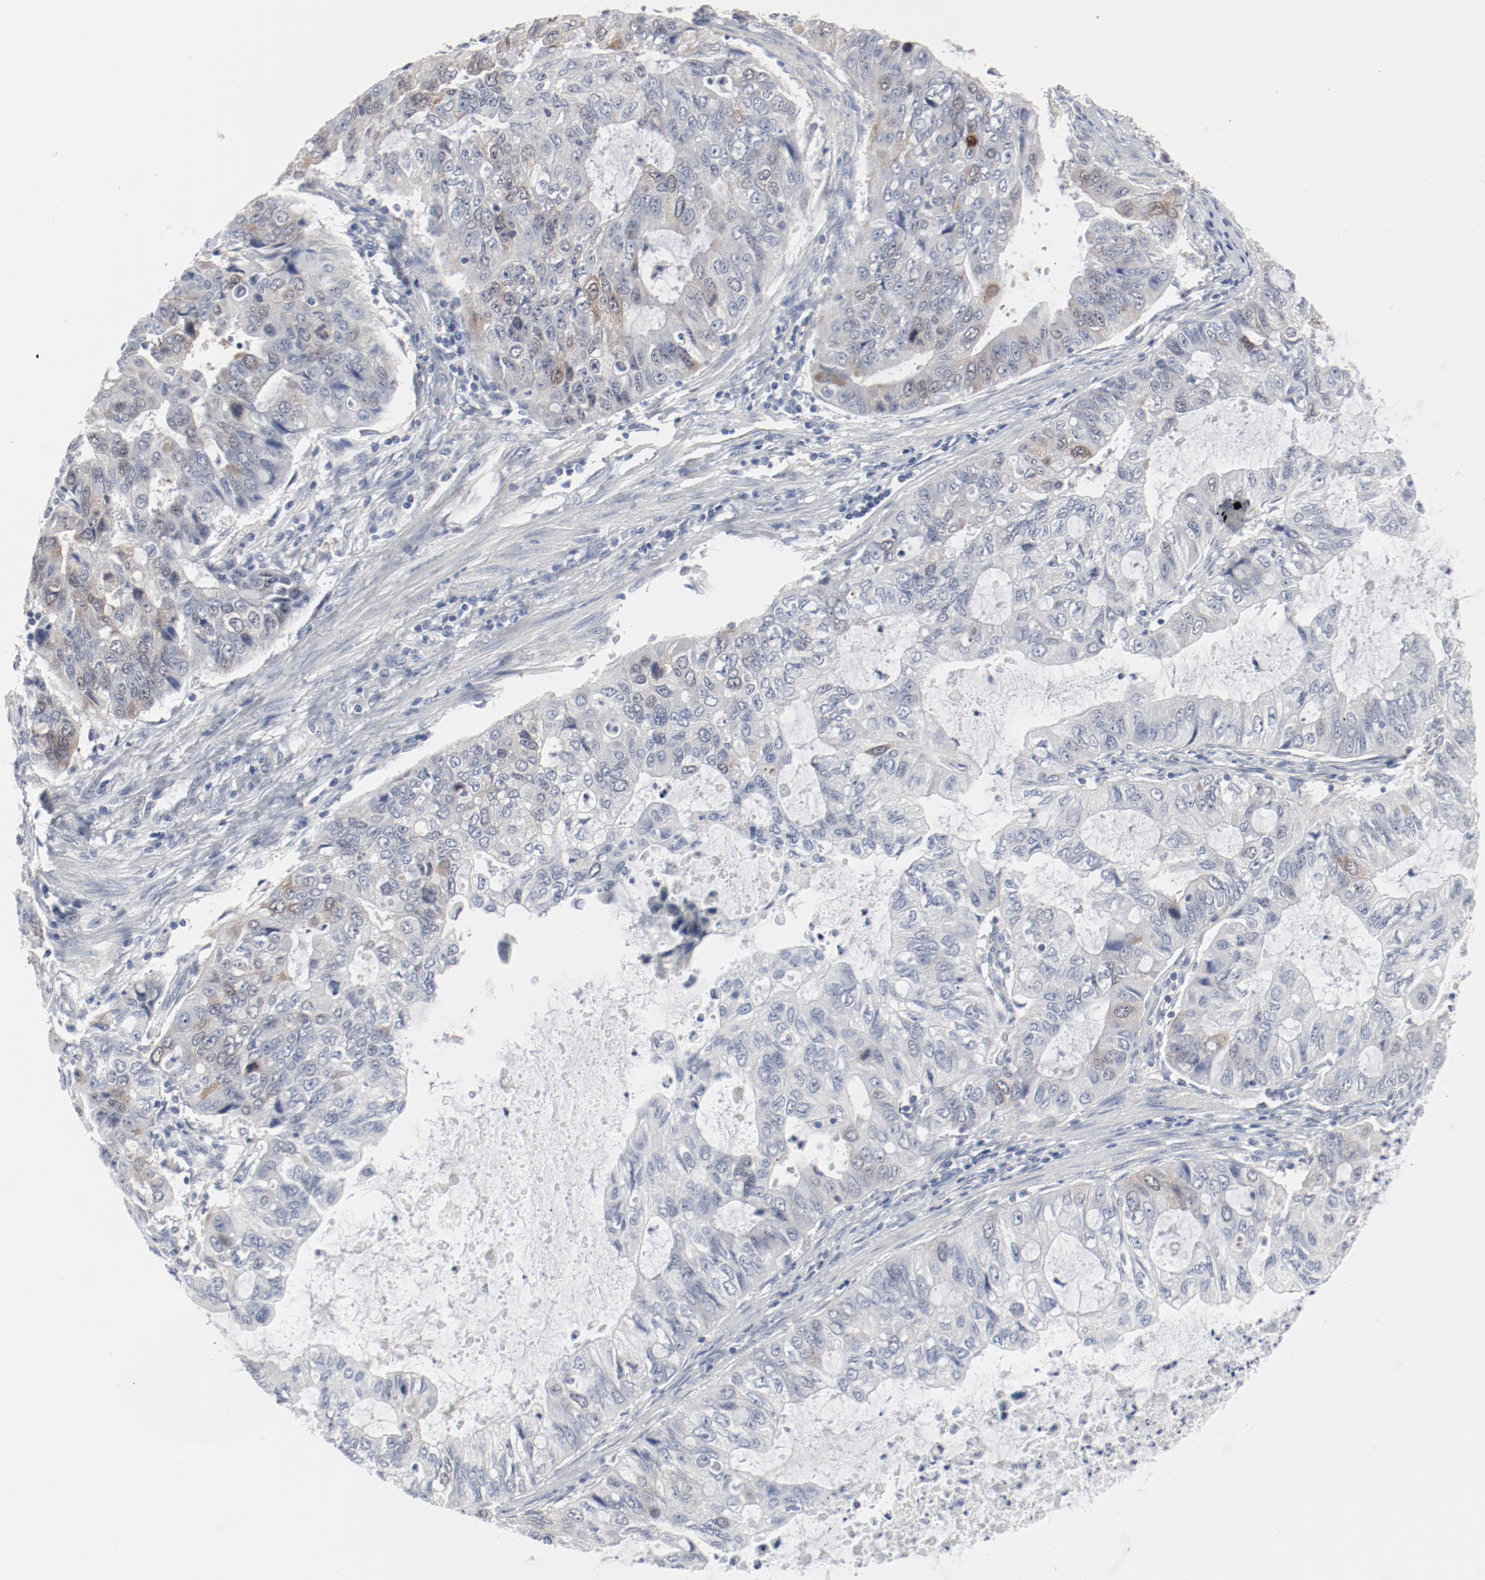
{"staining": {"intensity": "weak", "quantity": "<25%", "location": "cytoplasmic/membranous,nuclear"}, "tissue": "stomach cancer", "cell_type": "Tumor cells", "image_type": "cancer", "snomed": [{"axis": "morphology", "description": "Adenocarcinoma, NOS"}, {"axis": "topography", "description": "Stomach, upper"}], "caption": "Stomach cancer (adenocarcinoma) stained for a protein using immunohistochemistry (IHC) exhibits no staining tumor cells.", "gene": "CDK1", "patient": {"sex": "female", "age": 52}}